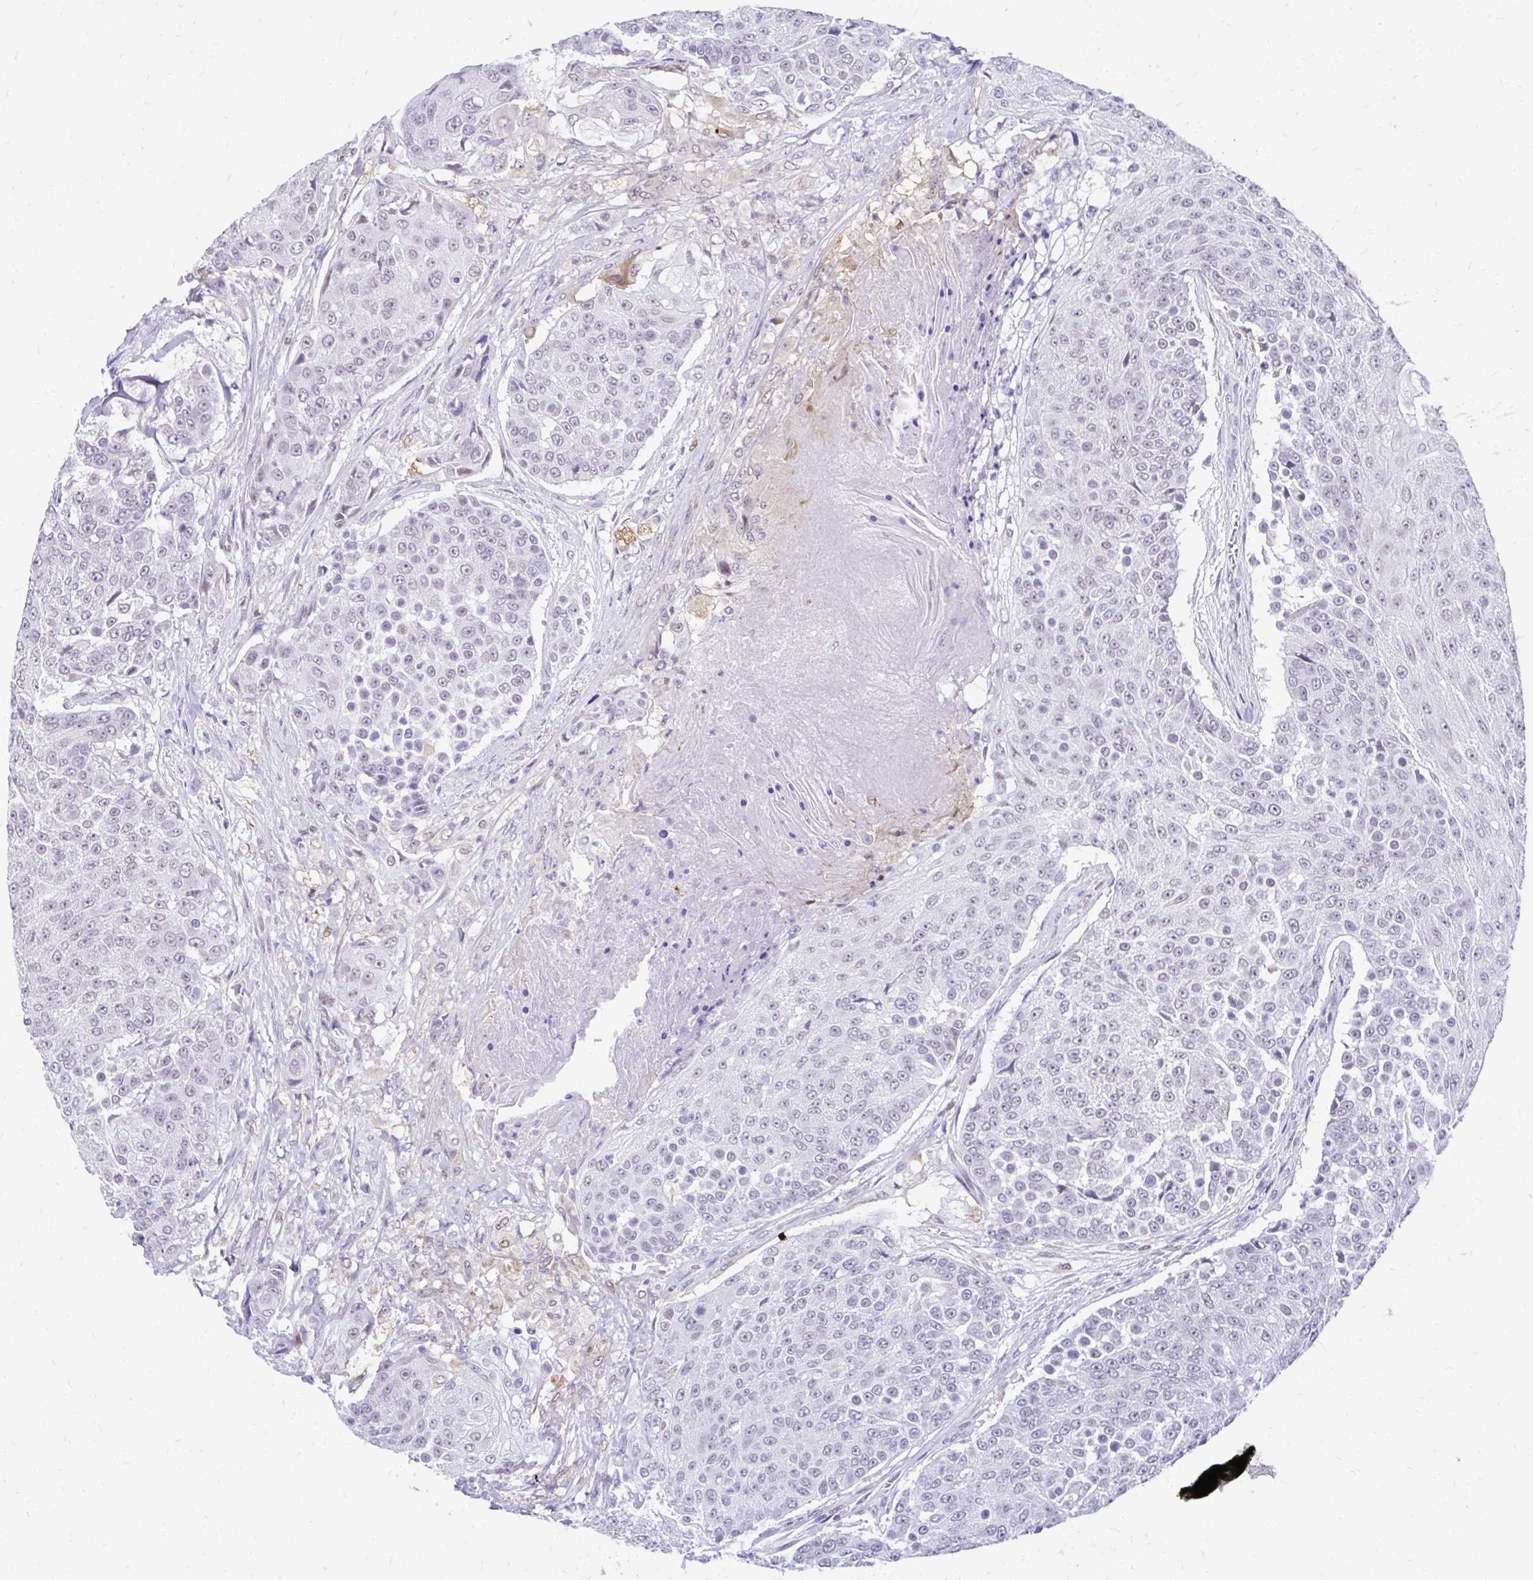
{"staining": {"intensity": "negative", "quantity": "none", "location": "none"}, "tissue": "urothelial cancer", "cell_type": "Tumor cells", "image_type": "cancer", "snomed": [{"axis": "morphology", "description": "Urothelial carcinoma, High grade"}, {"axis": "topography", "description": "Urinary bladder"}], "caption": "High power microscopy image of an IHC histopathology image of urothelial cancer, revealing no significant staining in tumor cells.", "gene": "GLB1L2", "patient": {"sex": "female", "age": 63}}